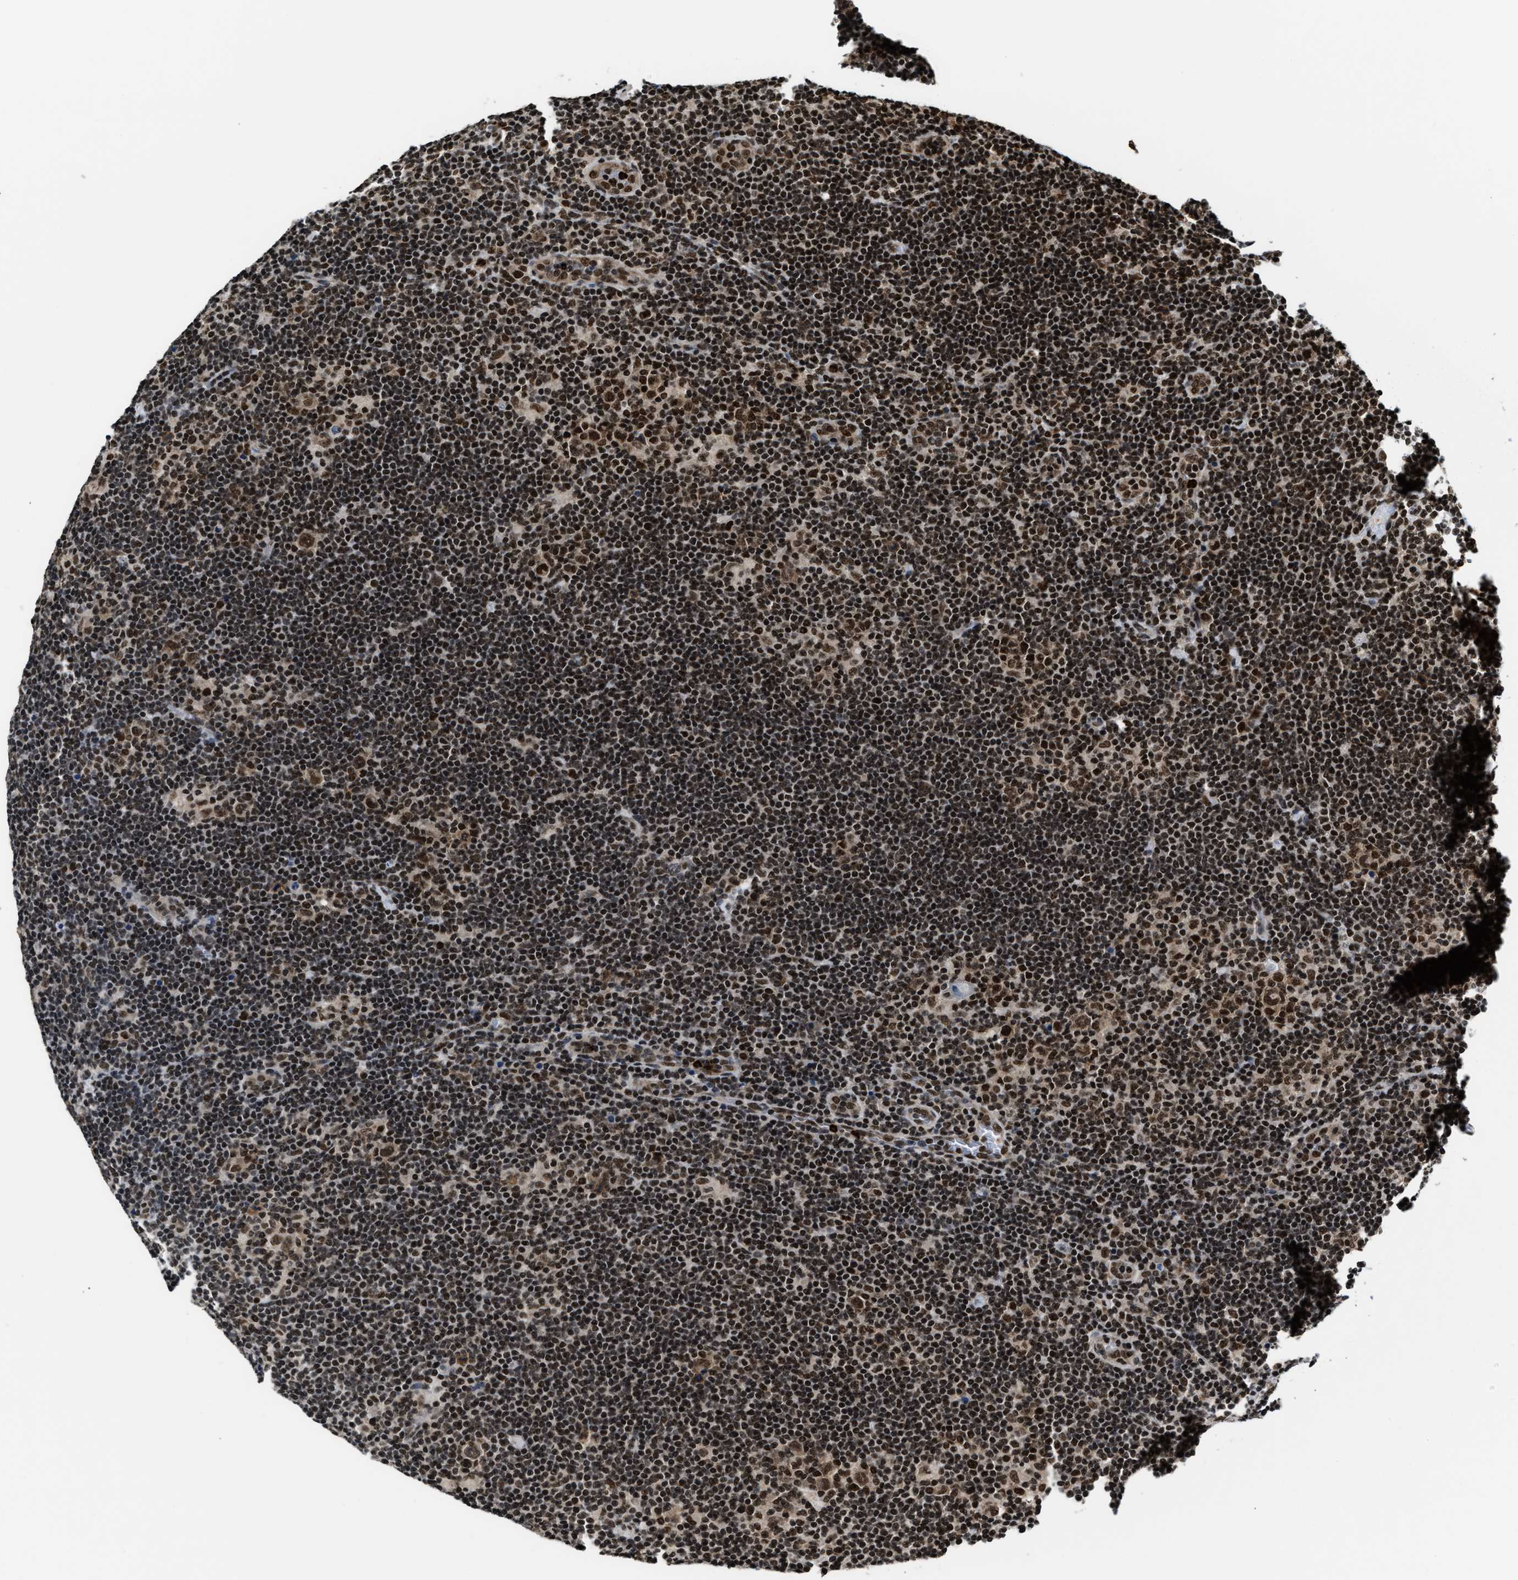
{"staining": {"intensity": "strong", "quantity": ">75%", "location": "nuclear"}, "tissue": "lymphoma", "cell_type": "Tumor cells", "image_type": "cancer", "snomed": [{"axis": "morphology", "description": "Hodgkin's disease, NOS"}, {"axis": "topography", "description": "Lymph node"}], "caption": "DAB immunohistochemical staining of lymphoma exhibits strong nuclear protein staining in approximately >75% of tumor cells.", "gene": "CCNDBP1", "patient": {"sex": "female", "age": 57}}